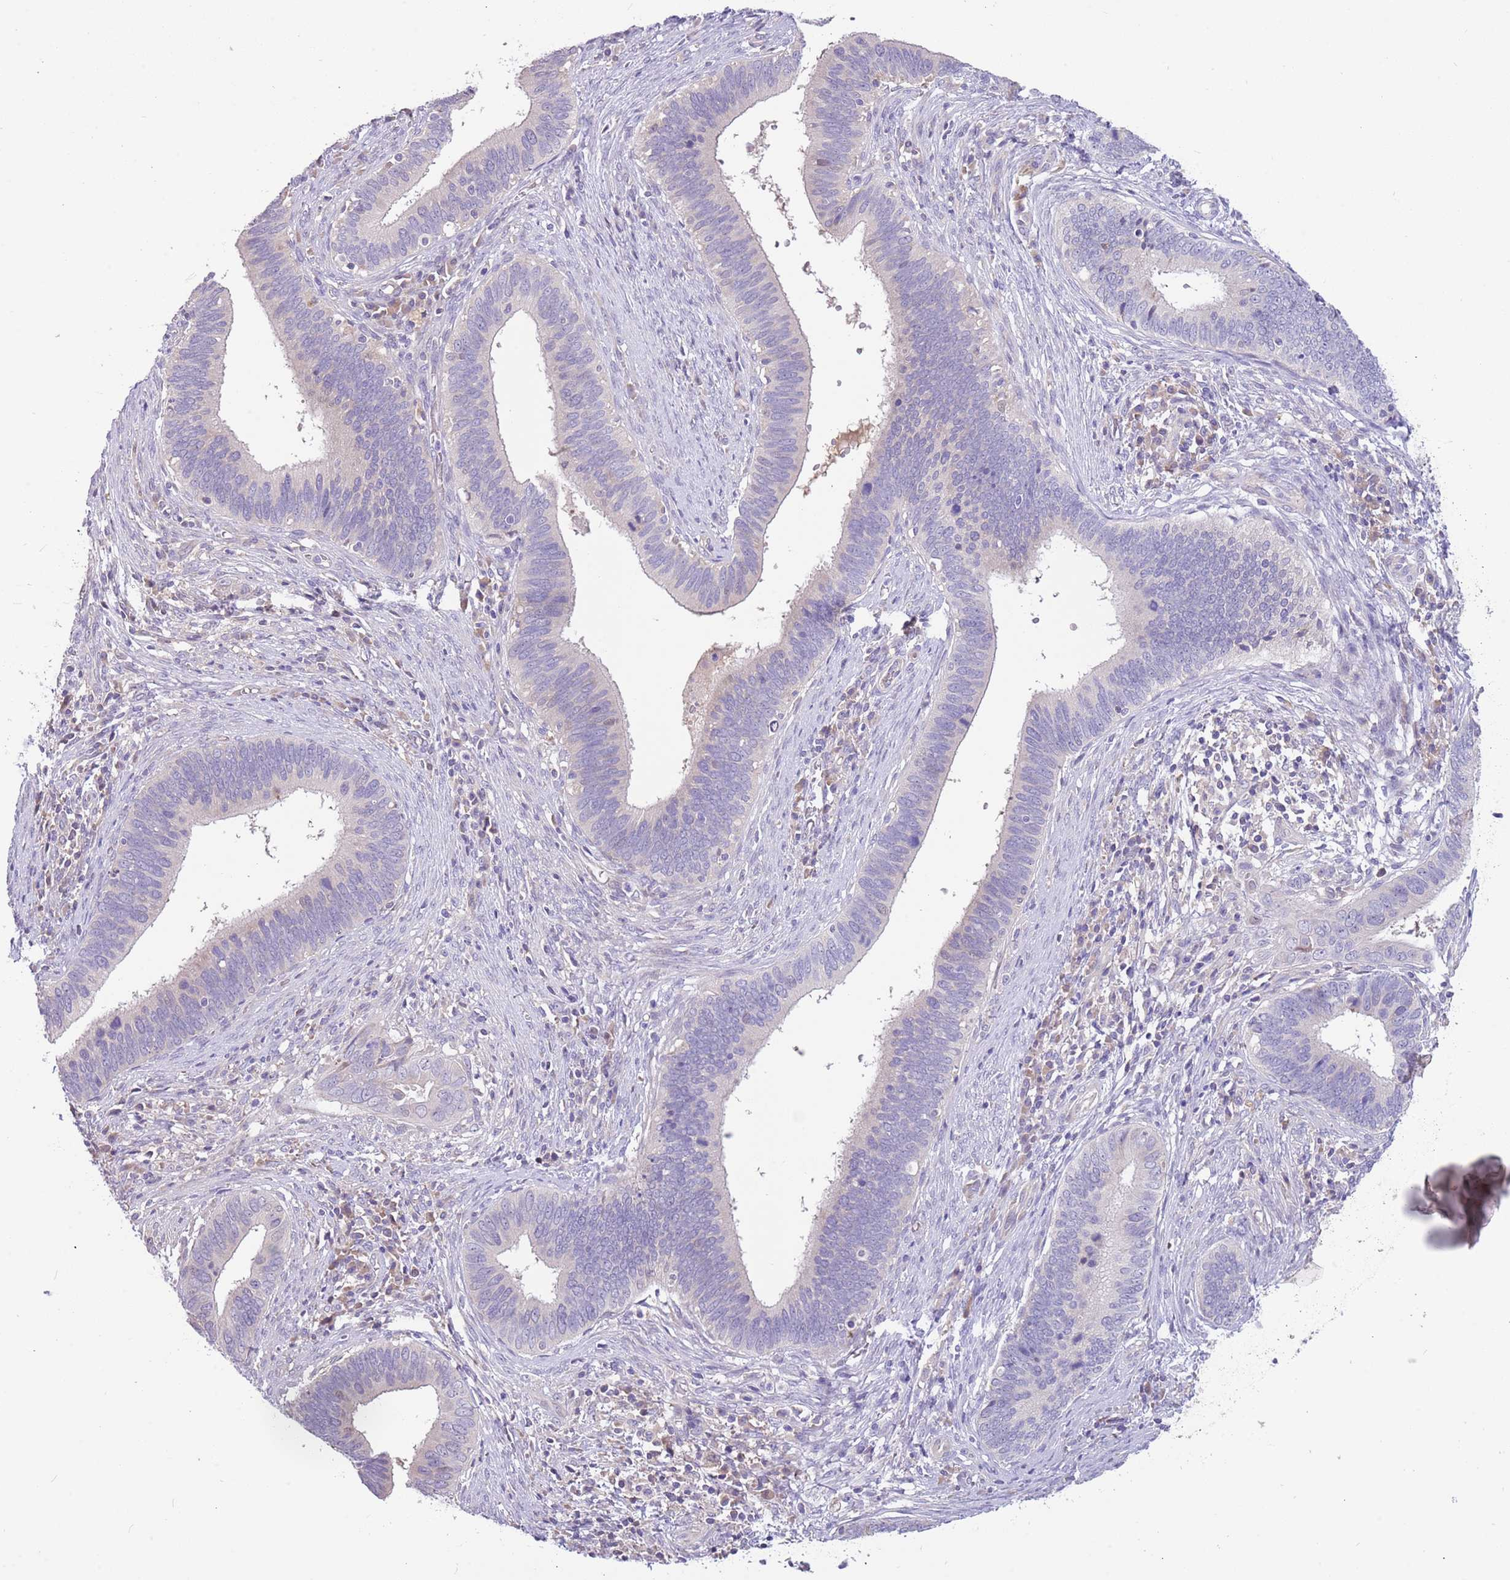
{"staining": {"intensity": "negative", "quantity": "none", "location": "none"}, "tissue": "cervical cancer", "cell_type": "Tumor cells", "image_type": "cancer", "snomed": [{"axis": "morphology", "description": "Adenocarcinoma, NOS"}, {"axis": "topography", "description": "Cervix"}], "caption": "A high-resolution micrograph shows IHC staining of cervical cancer (adenocarcinoma), which demonstrates no significant staining in tumor cells.", "gene": "CABYR", "patient": {"sex": "female", "age": 42}}